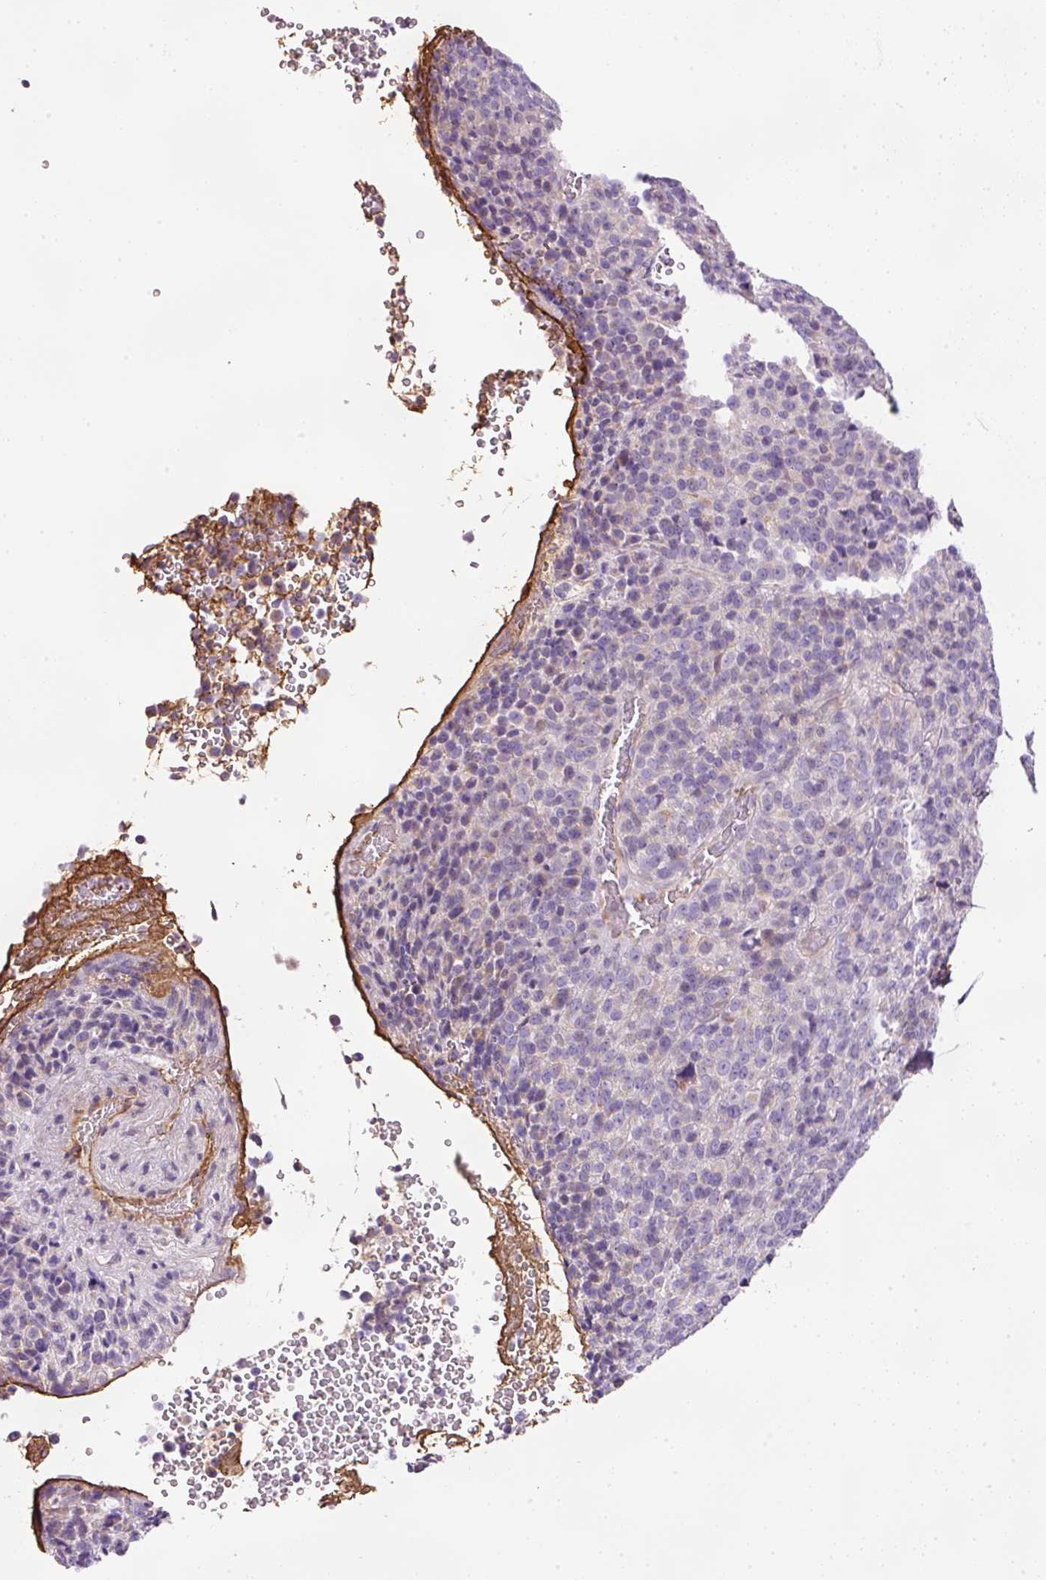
{"staining": {"intensity": "negative", "quantity": "none", "location": "none"}, "tissue": "melanoma", "cell_type": "Tumor cells", "image_type": "cancer", "snomed": [{"axis": "morphology", "description": "Malignant melanoma, Metastatic site"}, {"axis": "topography", "description": "Brain"}], "caption": "A photomicrograph of human melanoma is negative for staining in tumor cells.", "gene": "KPNA5", "patient": {"sex": "female", "age": 56}}